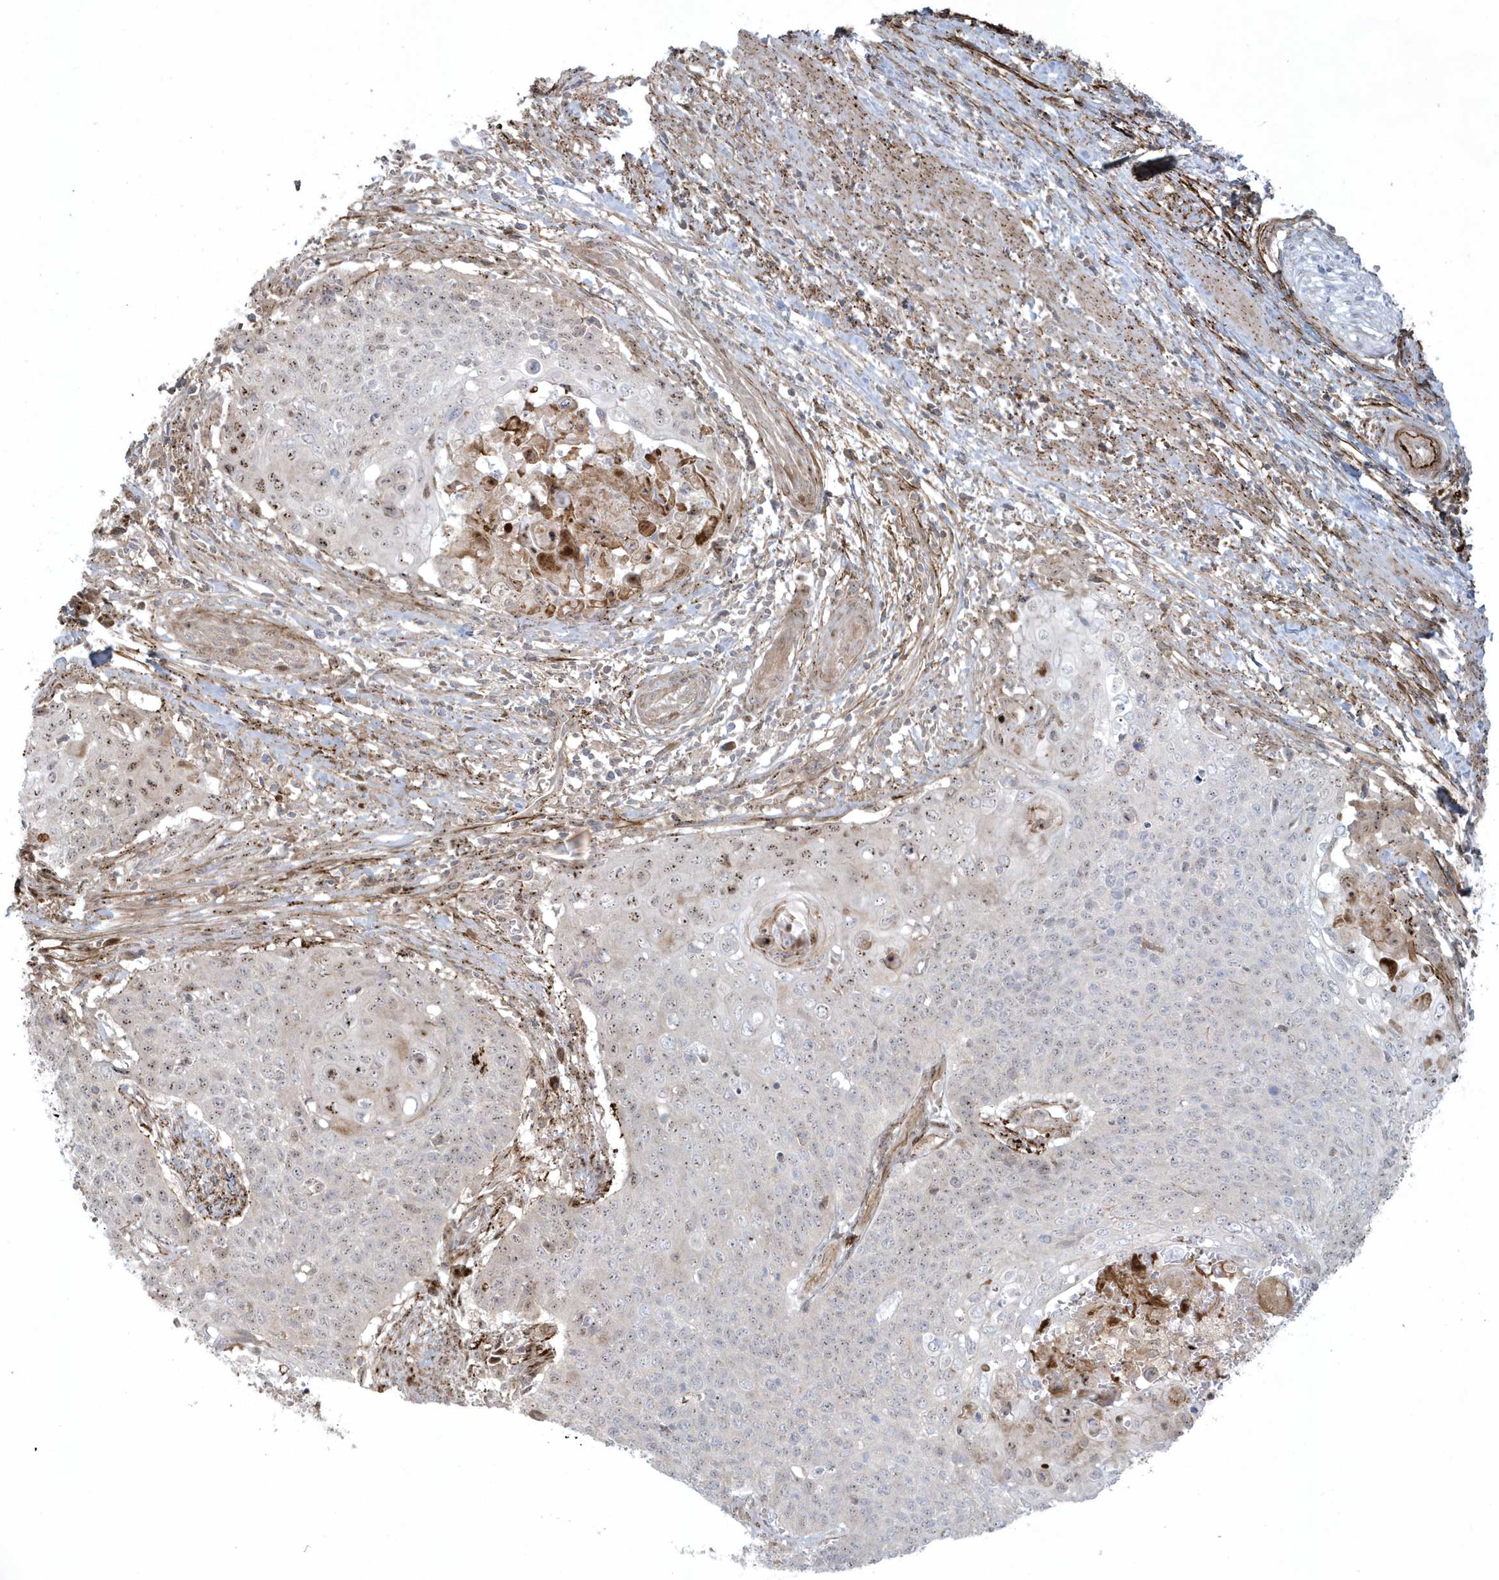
{"staining": {"intensity": "weak", "quantity": "<25%", "location": "nuclear"}, "tissue": "cervical cancer", "cell_type": "Tumor cells", "image_type": "cancer", "snomed": [{"axis": "morphology", "description": "Squamous cell carcinoma, NOS"}, {"axis": "topography", "description": "Cervix"}], "caption": "The image shows no staining of tumor cells in cervical cancer (squamous cell carcinoma).", "gene": "MASP2", "patient": {"sex": "female", "age": 39}}